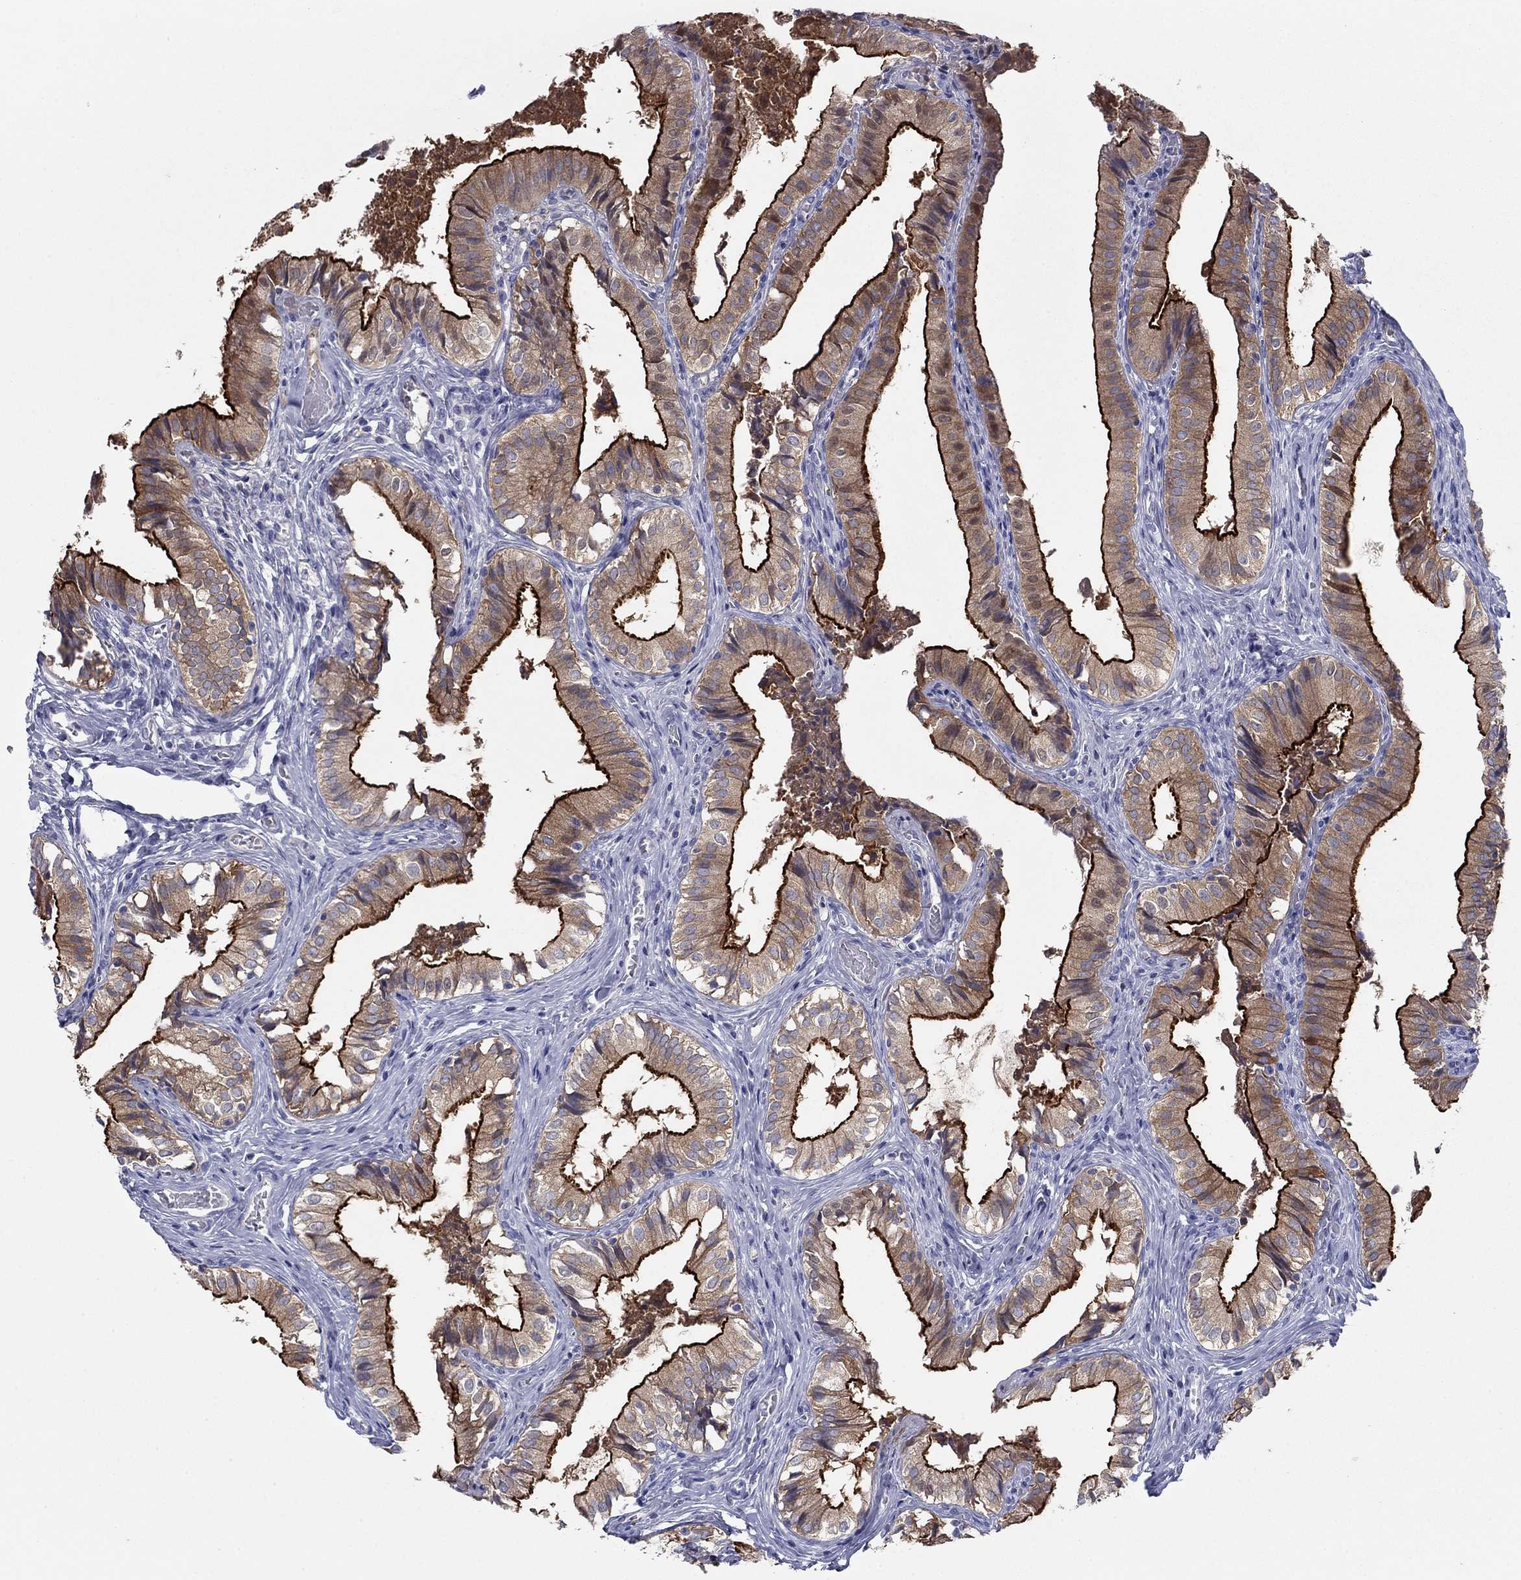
{"staining": {"intensity": "strong", "quantity": ">75%", "location": "cytoplasmic/membranous"}, "tissue": "gallbladder", "cell_type": "Glandular cells", "image_type": "normal", "snomed": [{"axis": "morphology", "description": "Normal tissue, NOS"}, {"axis": "topography", "description": "Gallbladder"}], "caption": "The micrograph demonstrates immunohistochemical staining of normal gallbladder. There is strong cytoplasmic/membranous expression is appreciated in about >75% of glandular cells.", "gene": "PLS1", "patient": {"sex": "female", "age": 47}}